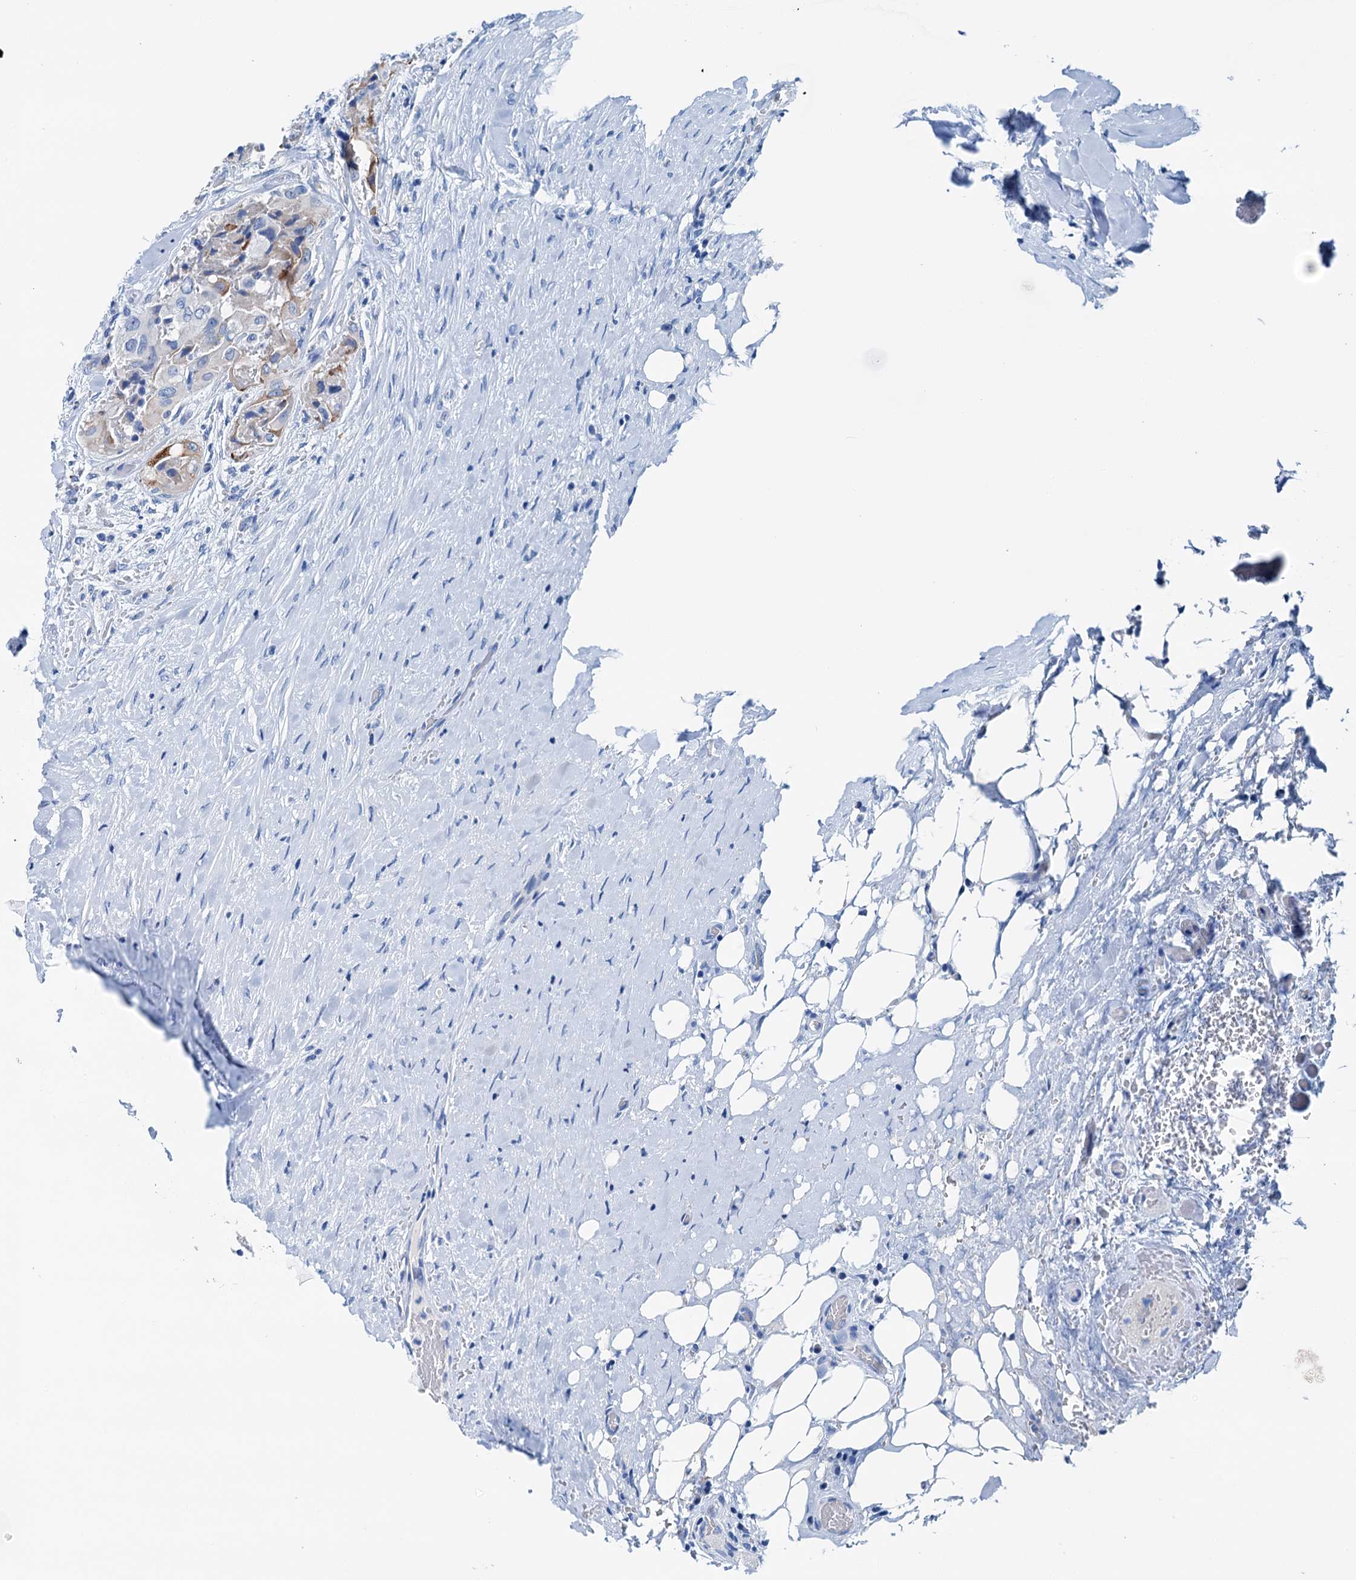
{"staining": {"intensity": "negative", "quantity": "none", "location": "none"}, "tissue": "thyroid cancer", "cell_type": "Tumor cells", "image_type": "cancer", "snomed": [{"axis": "morphology", "description": "Papillary adenocarcinoma, NOS"}, {"axis": "topography", "description": "Thyroid gland"}], "caption": "This is an immunohistochemistry (IHC) photomicrograph of human thyroid cancer (papillary adenocarcinoma). There is no staining in tumor cells.", "gene": "KNDC1", "patient": {"sex": "female", "age": 59}}